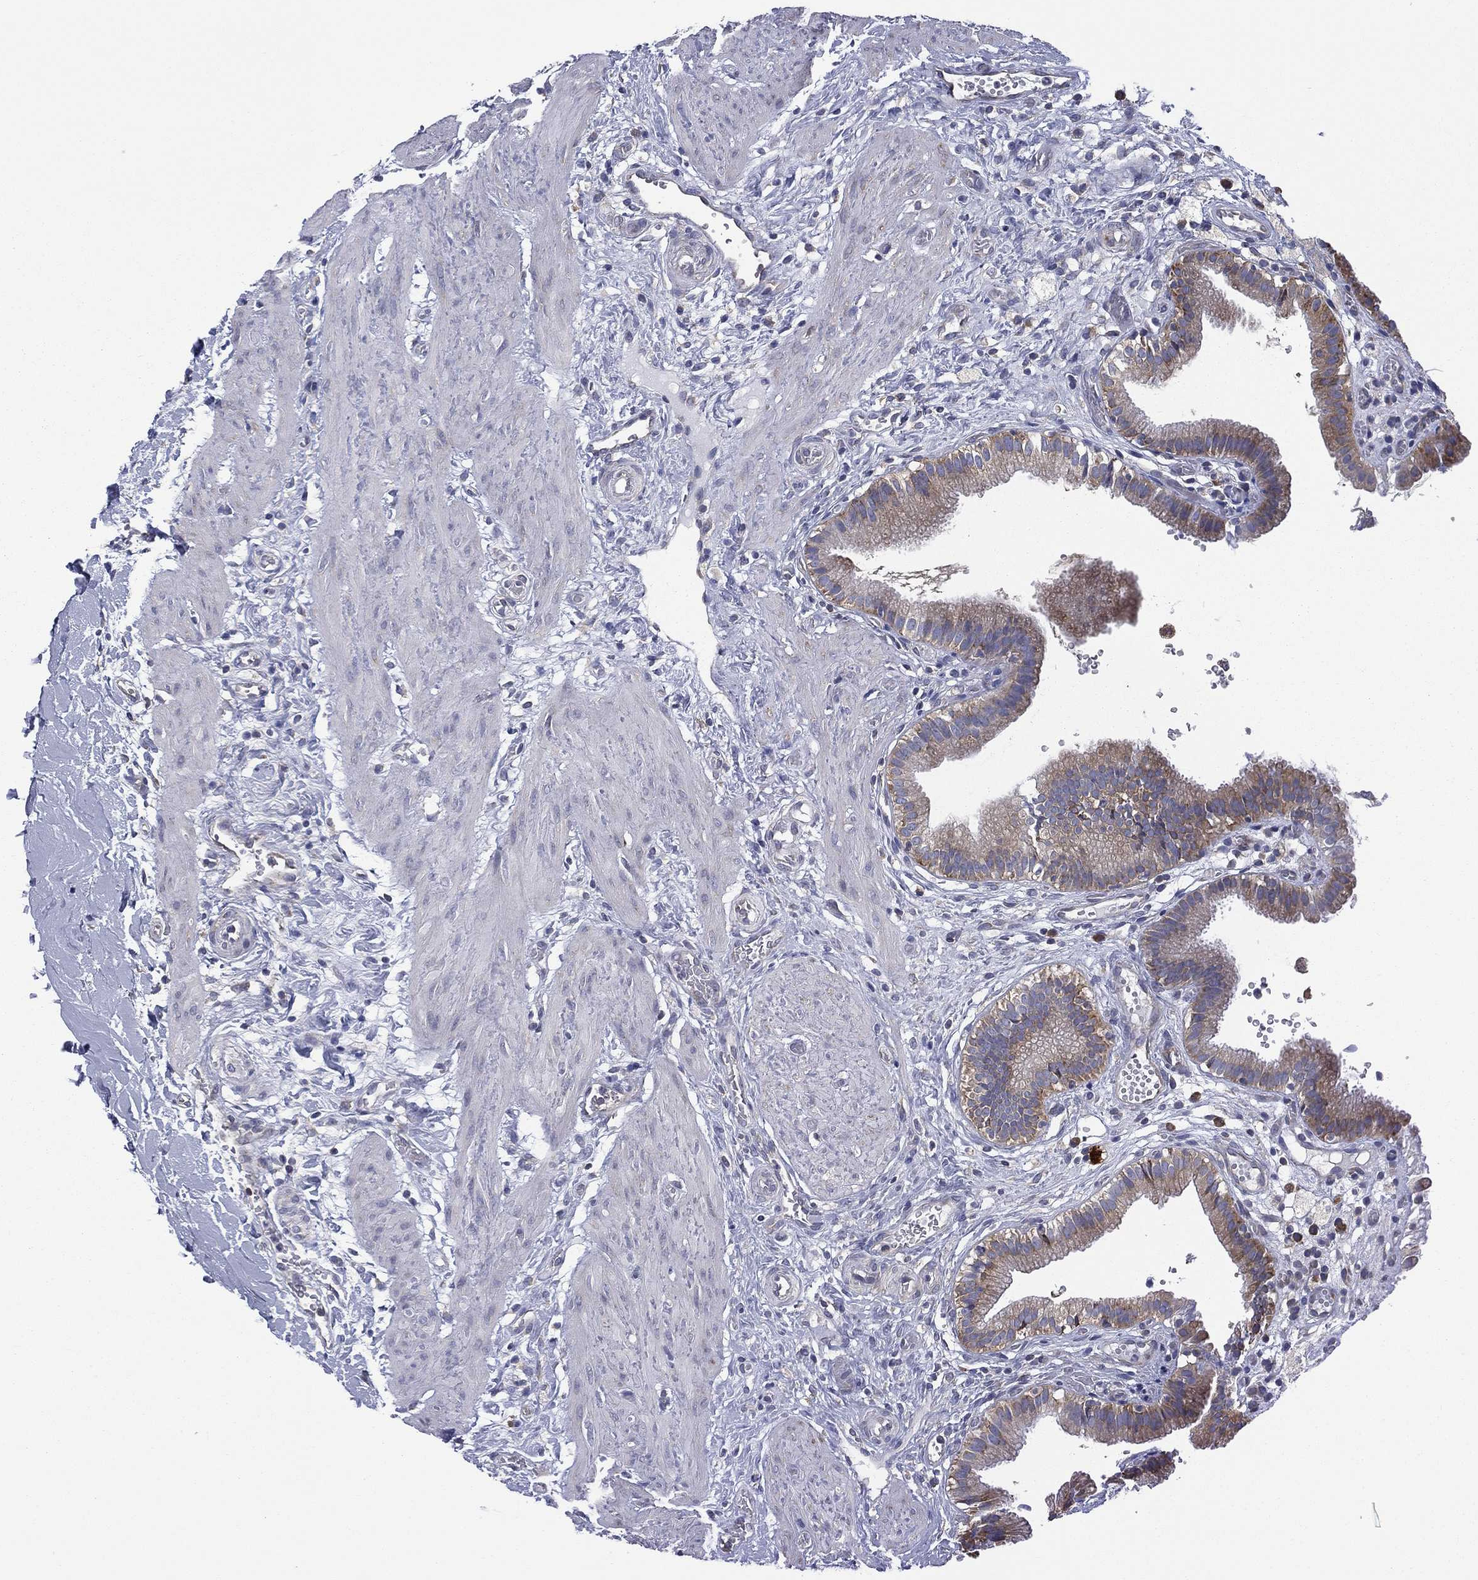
{"staining": {"intensity": "weak", "quantity": ">75%", "location": "cytoplasmic/membranous"}, "tissue": "gallbladder", "cell_type": "Glandular cells", "image_type": "normal", "snomed": [{"axis": "morphology", "description": "Normal tissue, NOS"}, {"axis": "topography", "description": "Gallbladder"}], "caption": "The image exhibits immunohistochemical staining of normal gallbladder. There is weak cytoplasmic/membranous staining is seen in about >75% of glandular cells.", "gene": "FARSA", "patient": {"sex": "female", "age": 24}}